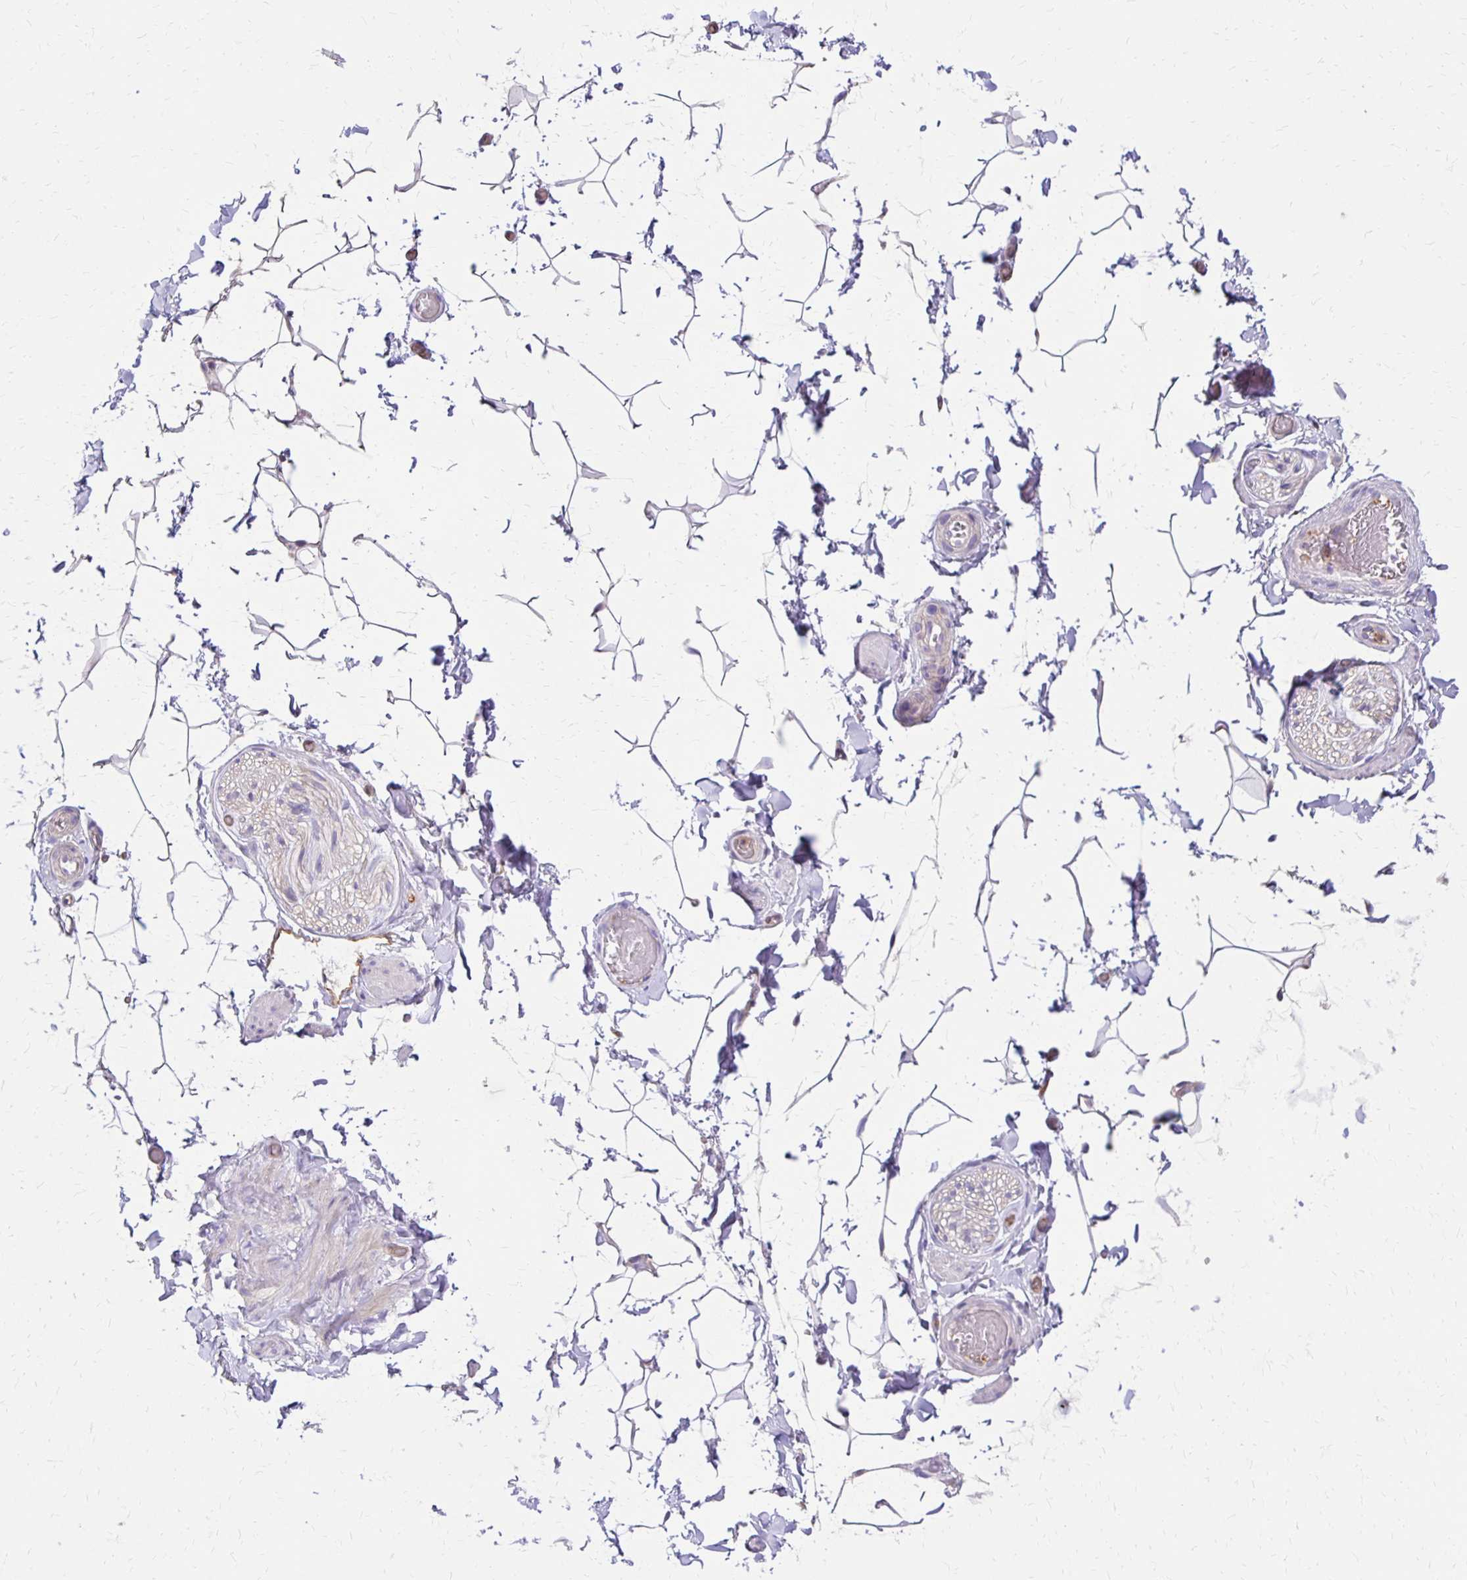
{"staining": {"intensity": "negative", "quantity": "none", "location": "none"}, "tissue": "adipose tissue", "cell_type": "Adipocytes", "image_type": "normal", "snomed": [{"axis": "morphology", "description": "Normal tissue, NOS"}, {"axis": "topography", "description": "Epididymis"}, {"axis": "topography", "description": "Peripheral nerve tissue"}], "caption": "The photomicrograph displays no significant positivity in adipocytes of adipose tissue.", "gene": "TTYH1", "patient": {"sex": "male", "age": 32}}